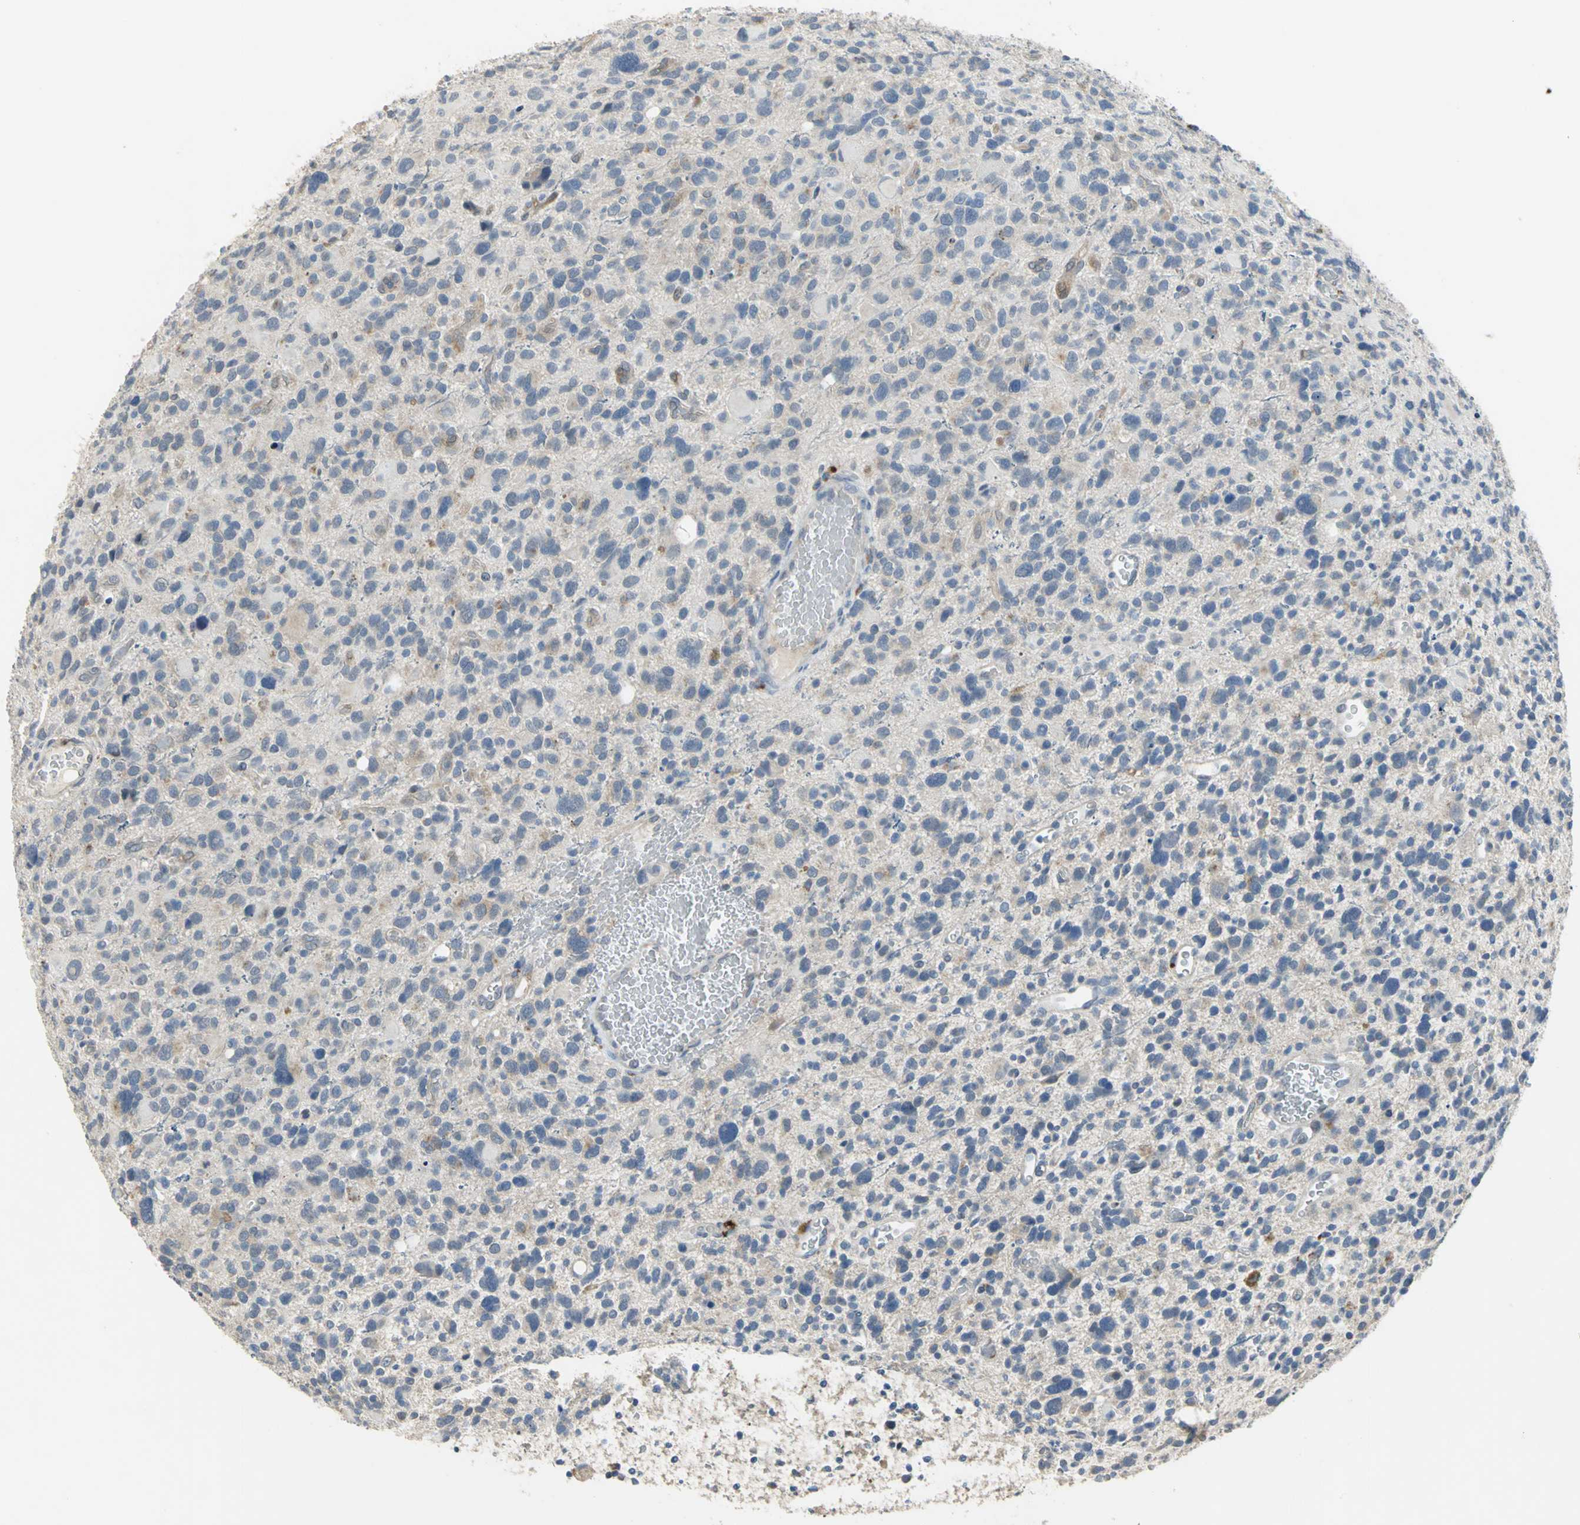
{"staining": {"intensity": "weak", "quantity": "25%-75%", "location": "cytoplasmic/membranous"}, "tissue": "glioma", "cell_type": "Tumor cells", "image_type": "cancer", "snomed": [{"axis": "morphology", "description": "Glioma, malignant, High grade"}, {"axis": "topography", "description": "Brain"}], "caption": "This image exhibits IHC staining of glioma, with low weak cytoplasmic/membranous staining in about 25%-75% of tumor cells.", "gene": "IL17RB", "patient": {"sex": "male", "age": 48}}